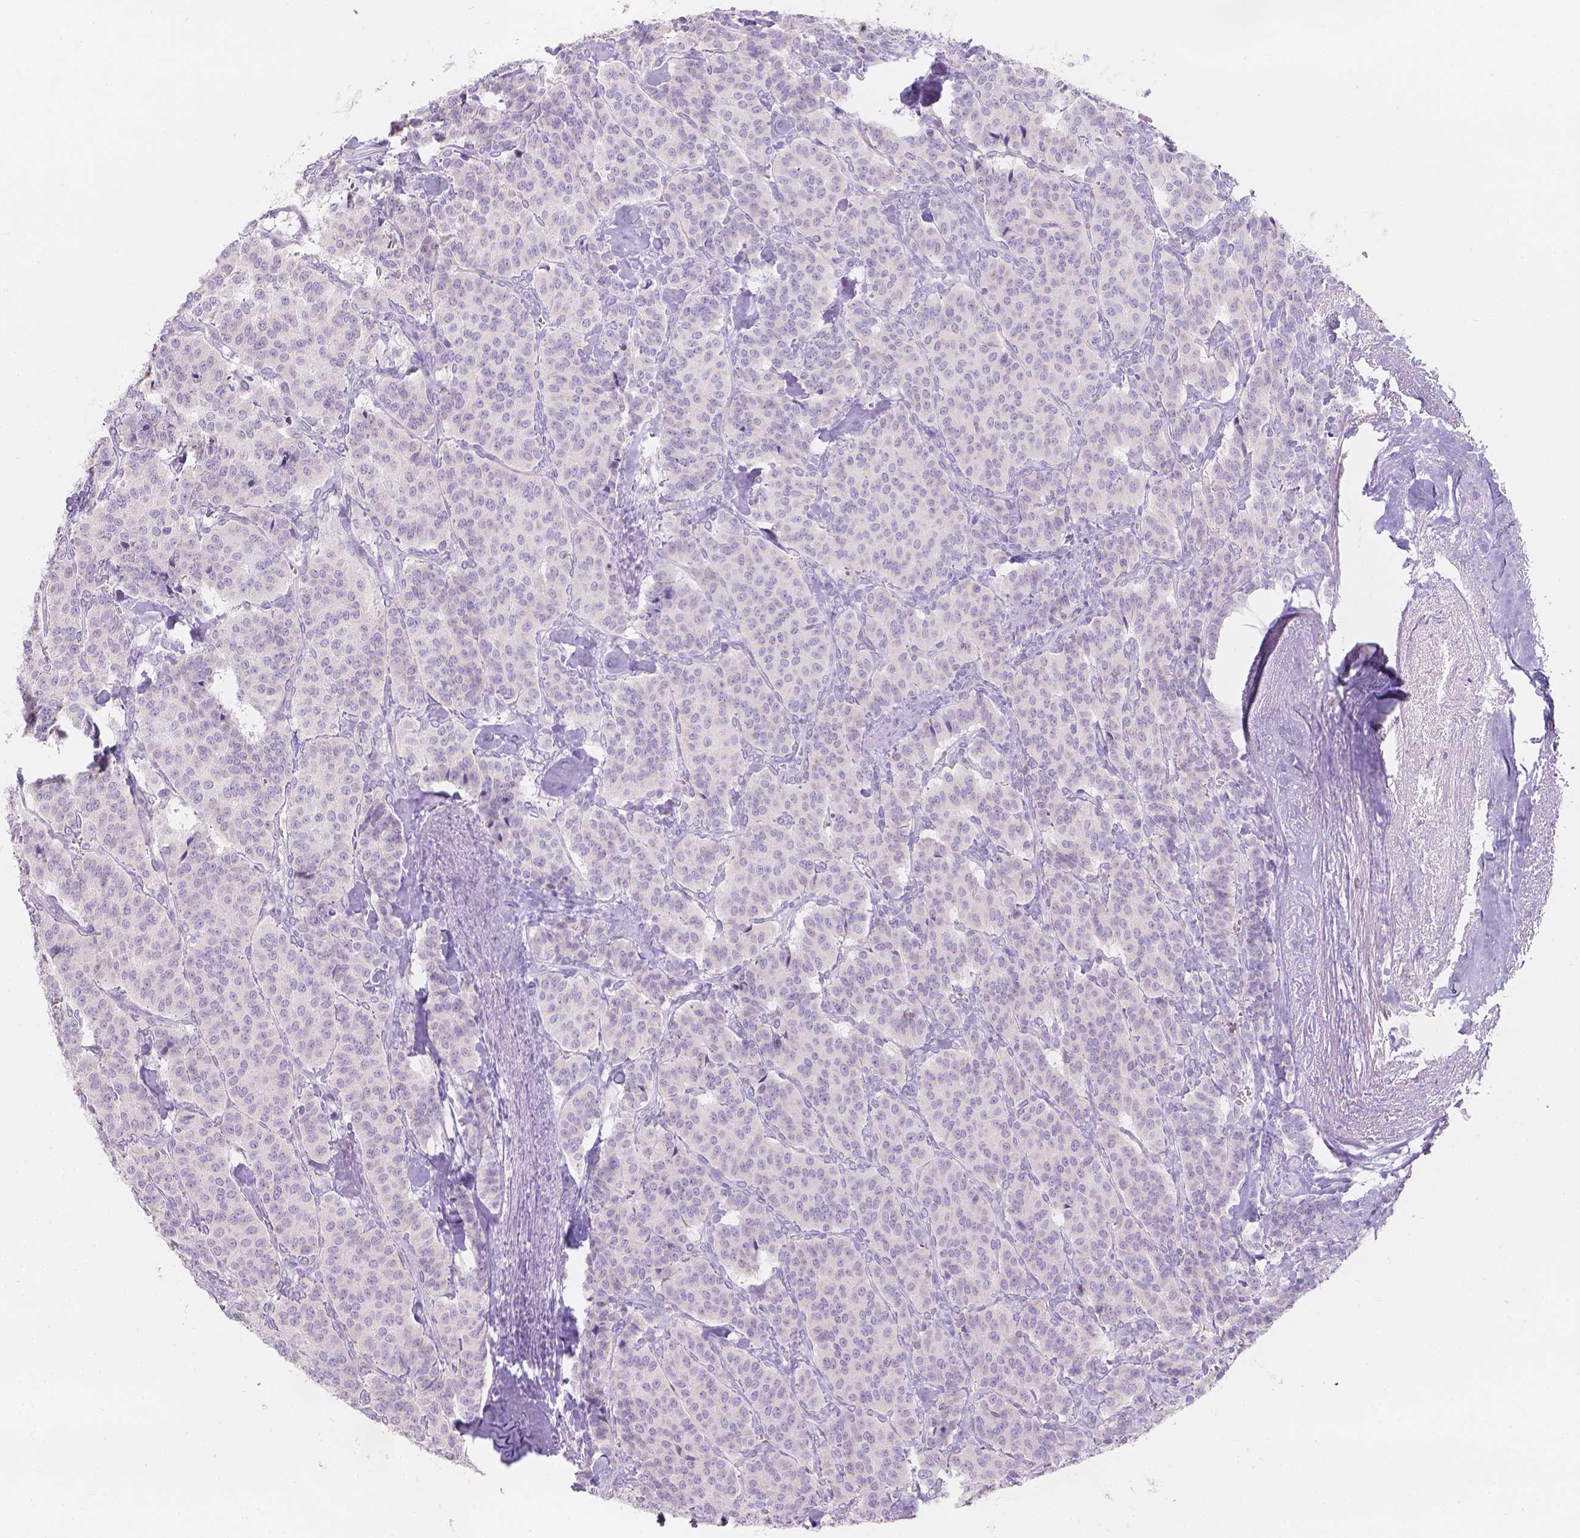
{"staining": {"intensity": "negative", "quantity": "none", "location": "none"}, "tissue": "carcinoid", "cell_type": "Tumor cells", "image_type": "cancer", "snomed": [{"axis": "morphology", "description": "Normal tissue, NOS"}, {"axis": "morphology", "description": "Carcinoid, malignant, NOS"}, {"axis": "topography", "description": "Lung"}], "caption": "A micrograph of carcinoid (malignant) stained for a protein reveals no brown staining in tumor cells.", "gene": "HTN3", "patient": {"sex": "female", "age": 46}}